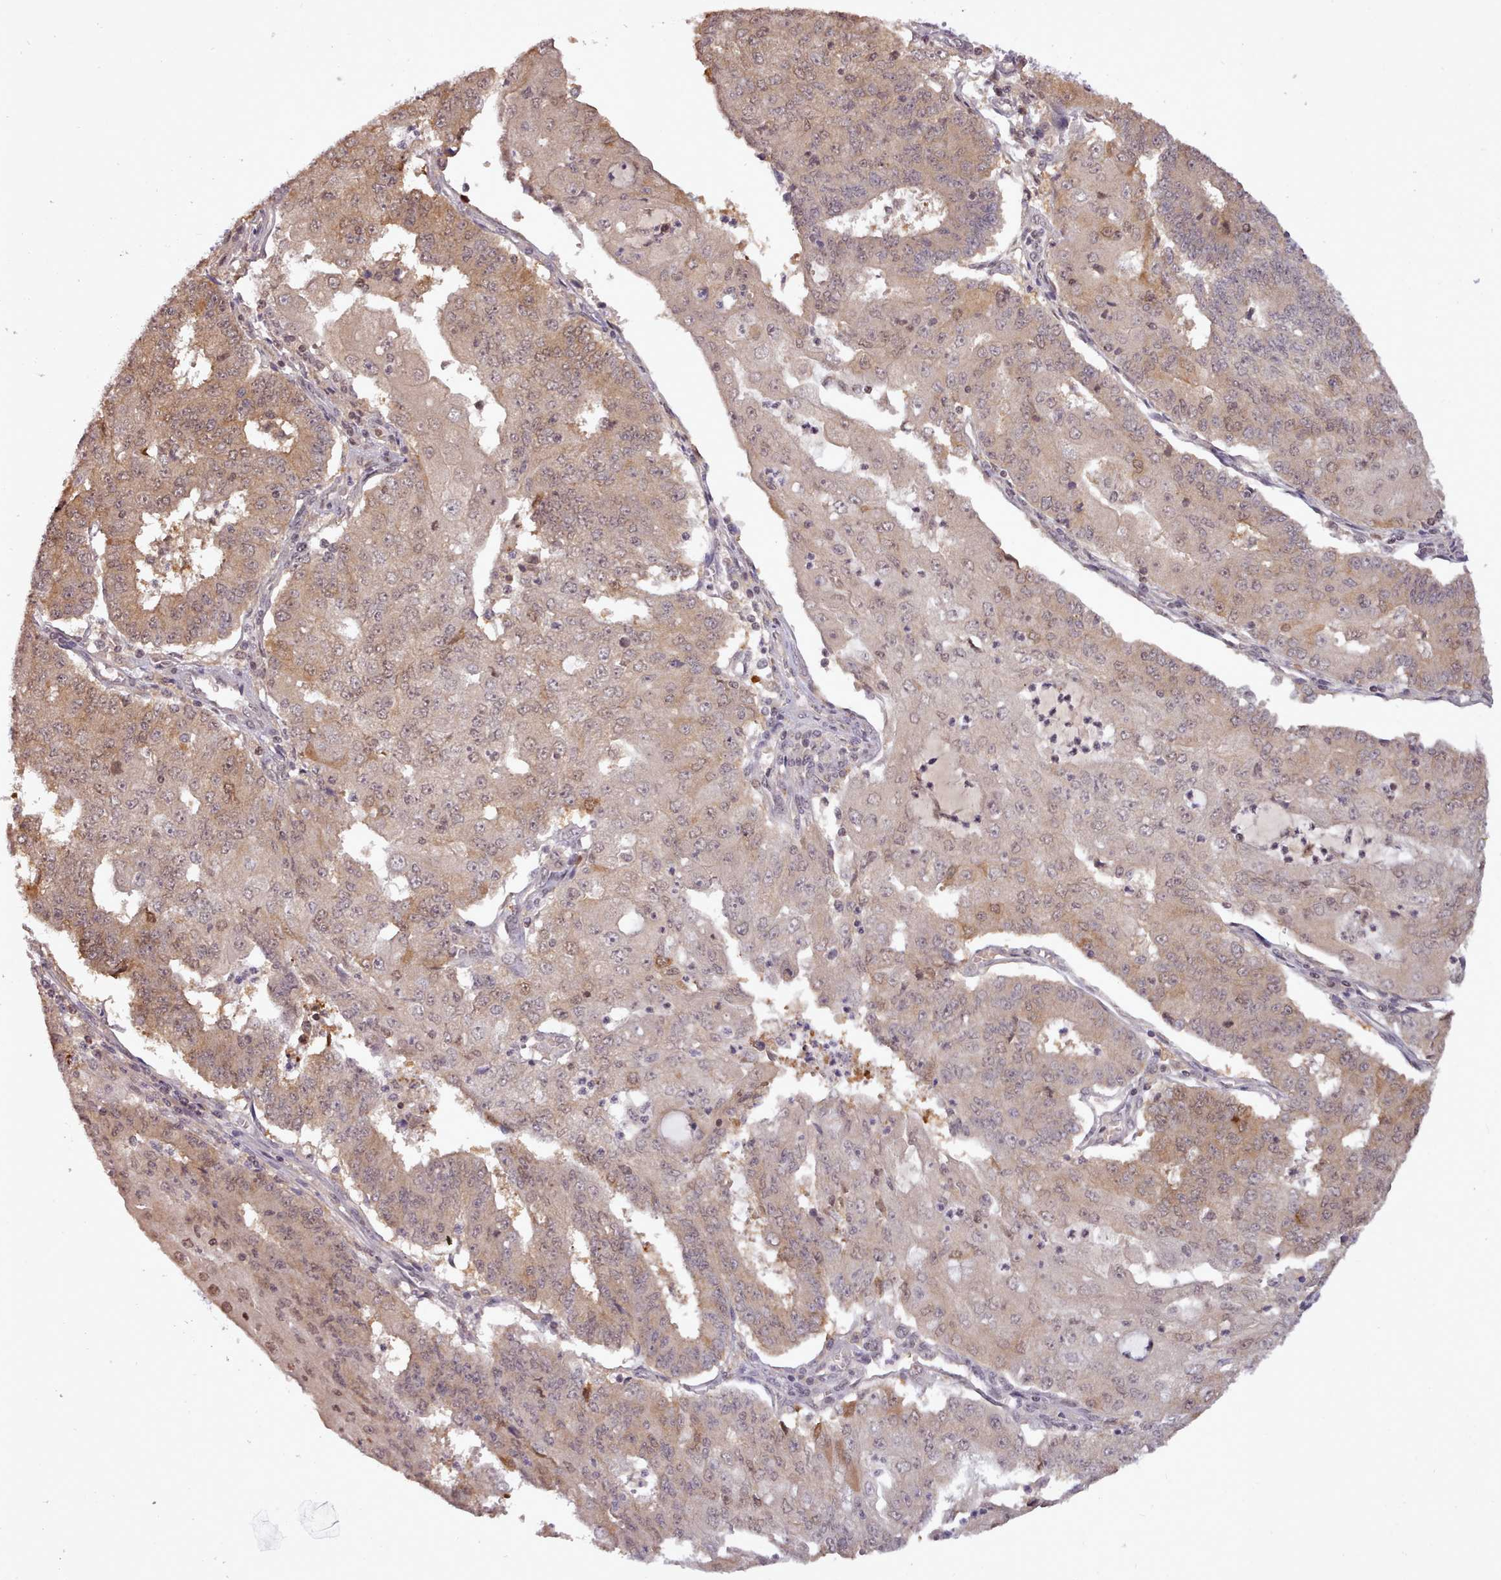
{"staining": {"intensity": "moderate", "quantity": ">75%", "location": "cytoplasmic/membranous,nuclear"}, "tissue": "endometrial cancer", "cell_type": "Tumor cells", "image_type": "cancer", "snomed": [{"axis": "morphology", "description": "Adenocarcinoma, NOS"}, {"axis": "topography", "description": "Endometrium"}], "caption": "DAB immunohistochemical staining of adenocarcinoma (endometrial) displays moderate cytoplasmic/membranous and nuclear protein staining in approximately >75% of tumor cells.", "gene": "ARL17A", "patient": {"sex": "female", "age": 56}}